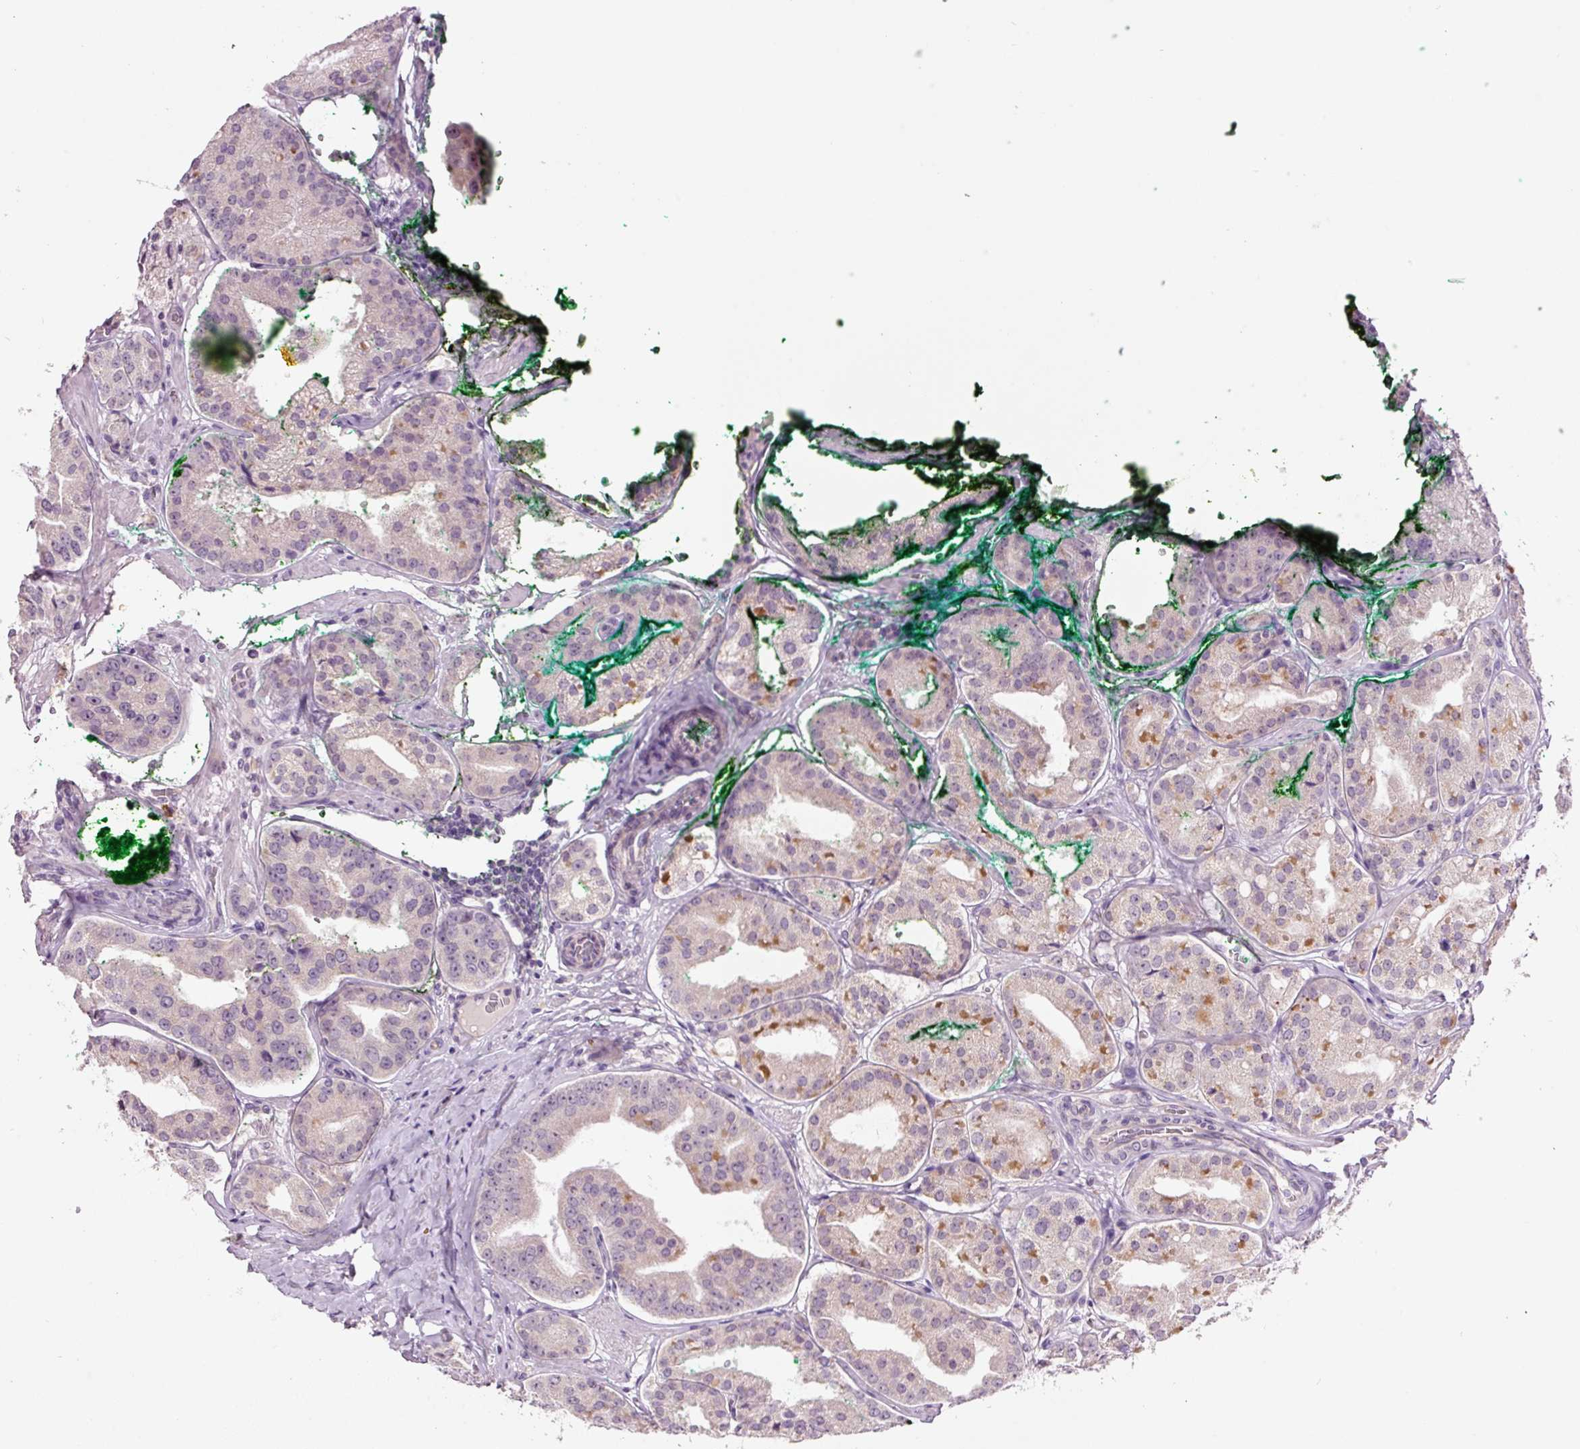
{"staining": {"intensity": "moderate", "quantity": "<25%", "location": "cytoplasmic/membranous"}, "tissue": "prostate cancer", "cell_type": "Tumor cells", "image_type": "cancer", "snomed": [{"axis": "morphology", "description": "Adenocarcinoma, High grade"}, {"axis": "topography", "description": "Prostate"}], "caption": "Immunohistochemical staining of prostate cancer reveals low levels of moderate cytoplasmic/membranous expression in about <25% of tumor cells.", "gene": "GCG", "patient": {"sex": "male", "age": 63}}